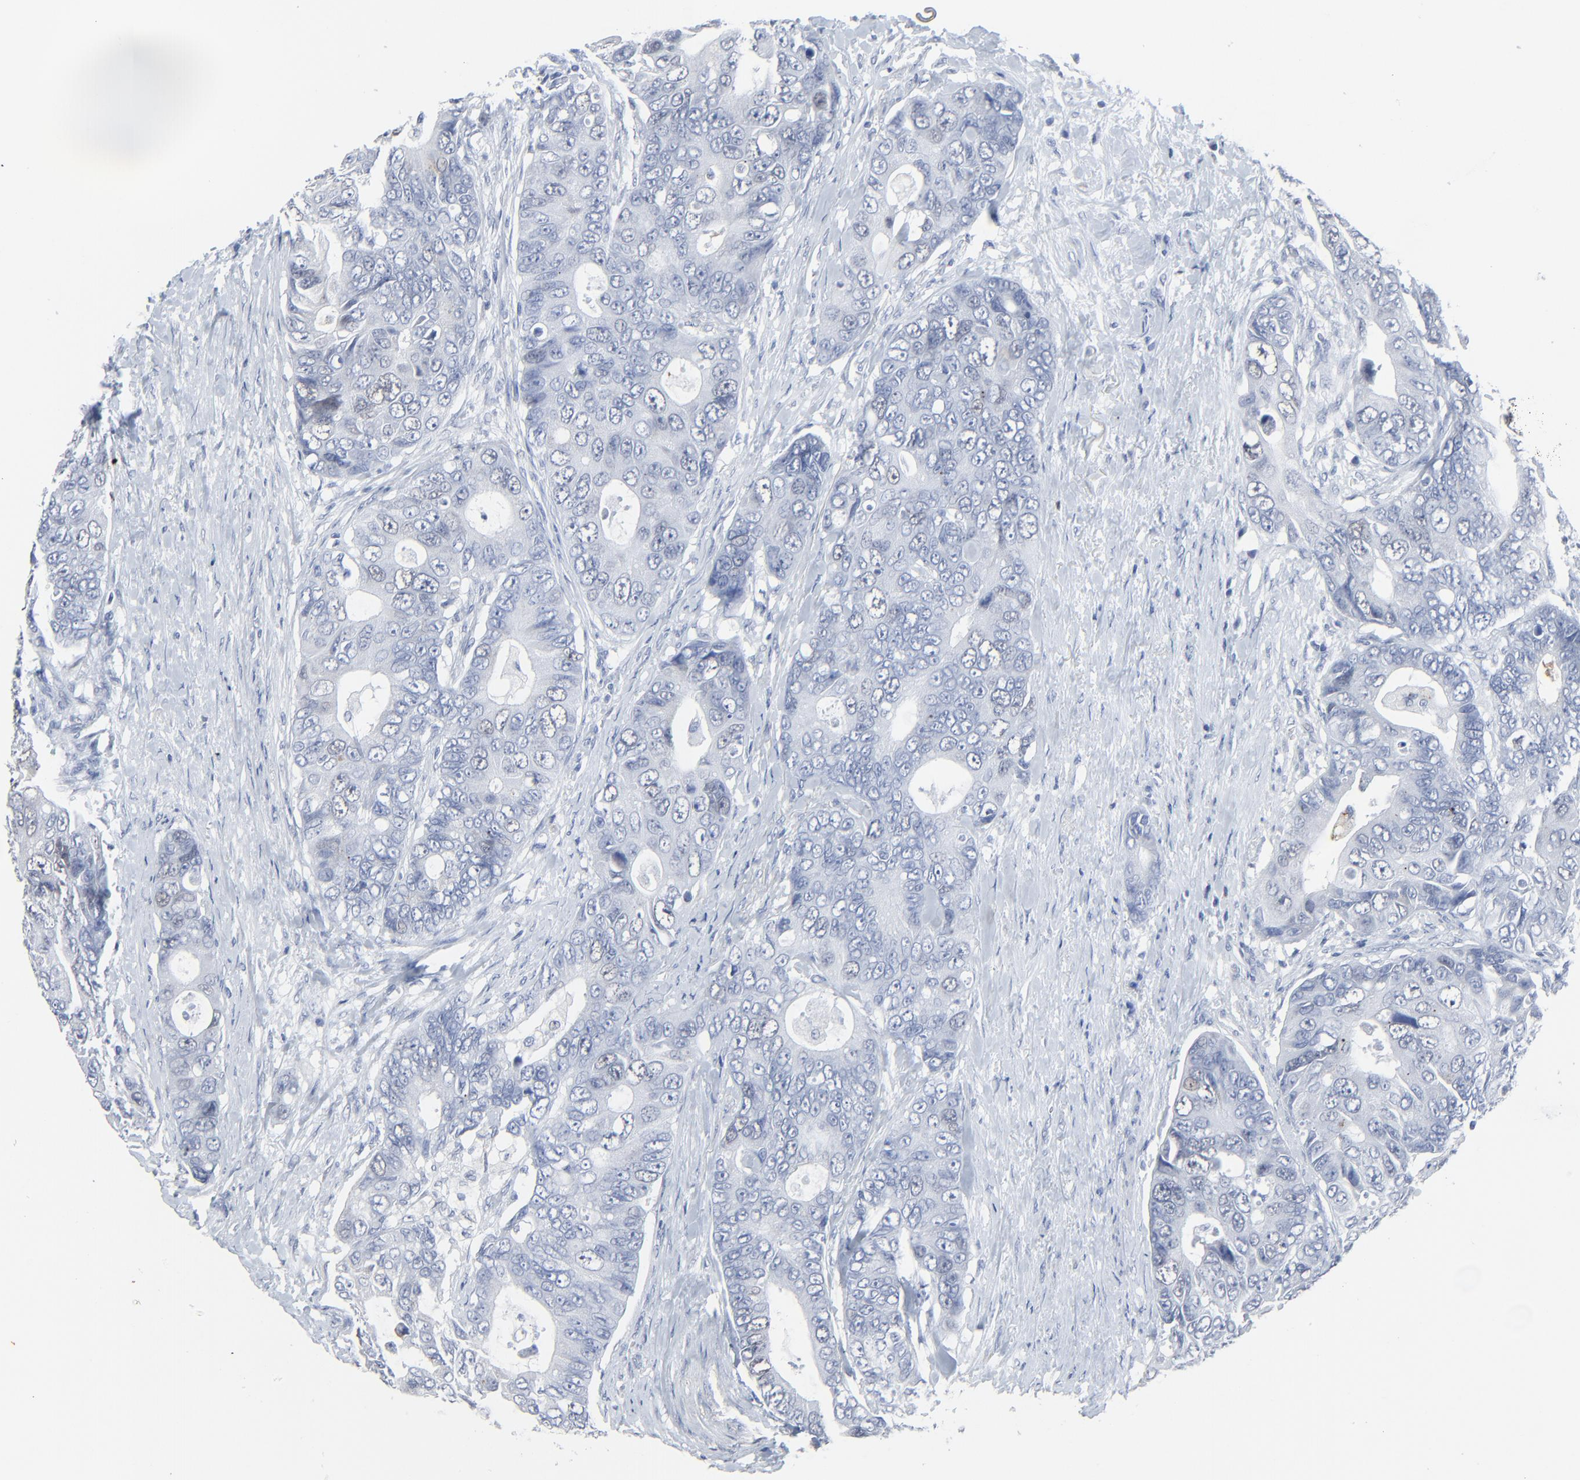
{"staining": {"intensity": "negative", "quantity": "none", "location": "none"}, "tissue": "colorectal cancer", "cell_type": "Tumor cells", "image_type": "cancer", "snomed": [{"axis": "morphology", "description": "Adenocarcinoma, NOS"}, {"axis": "topography", "description": "Rectum"}], "caption": "Micrograph shows no protein staining in tumor cells of colorectal adenocarcinoma tissue.", "gene": "BIRC3", "patient": {"sex": "female", "age": 67}}